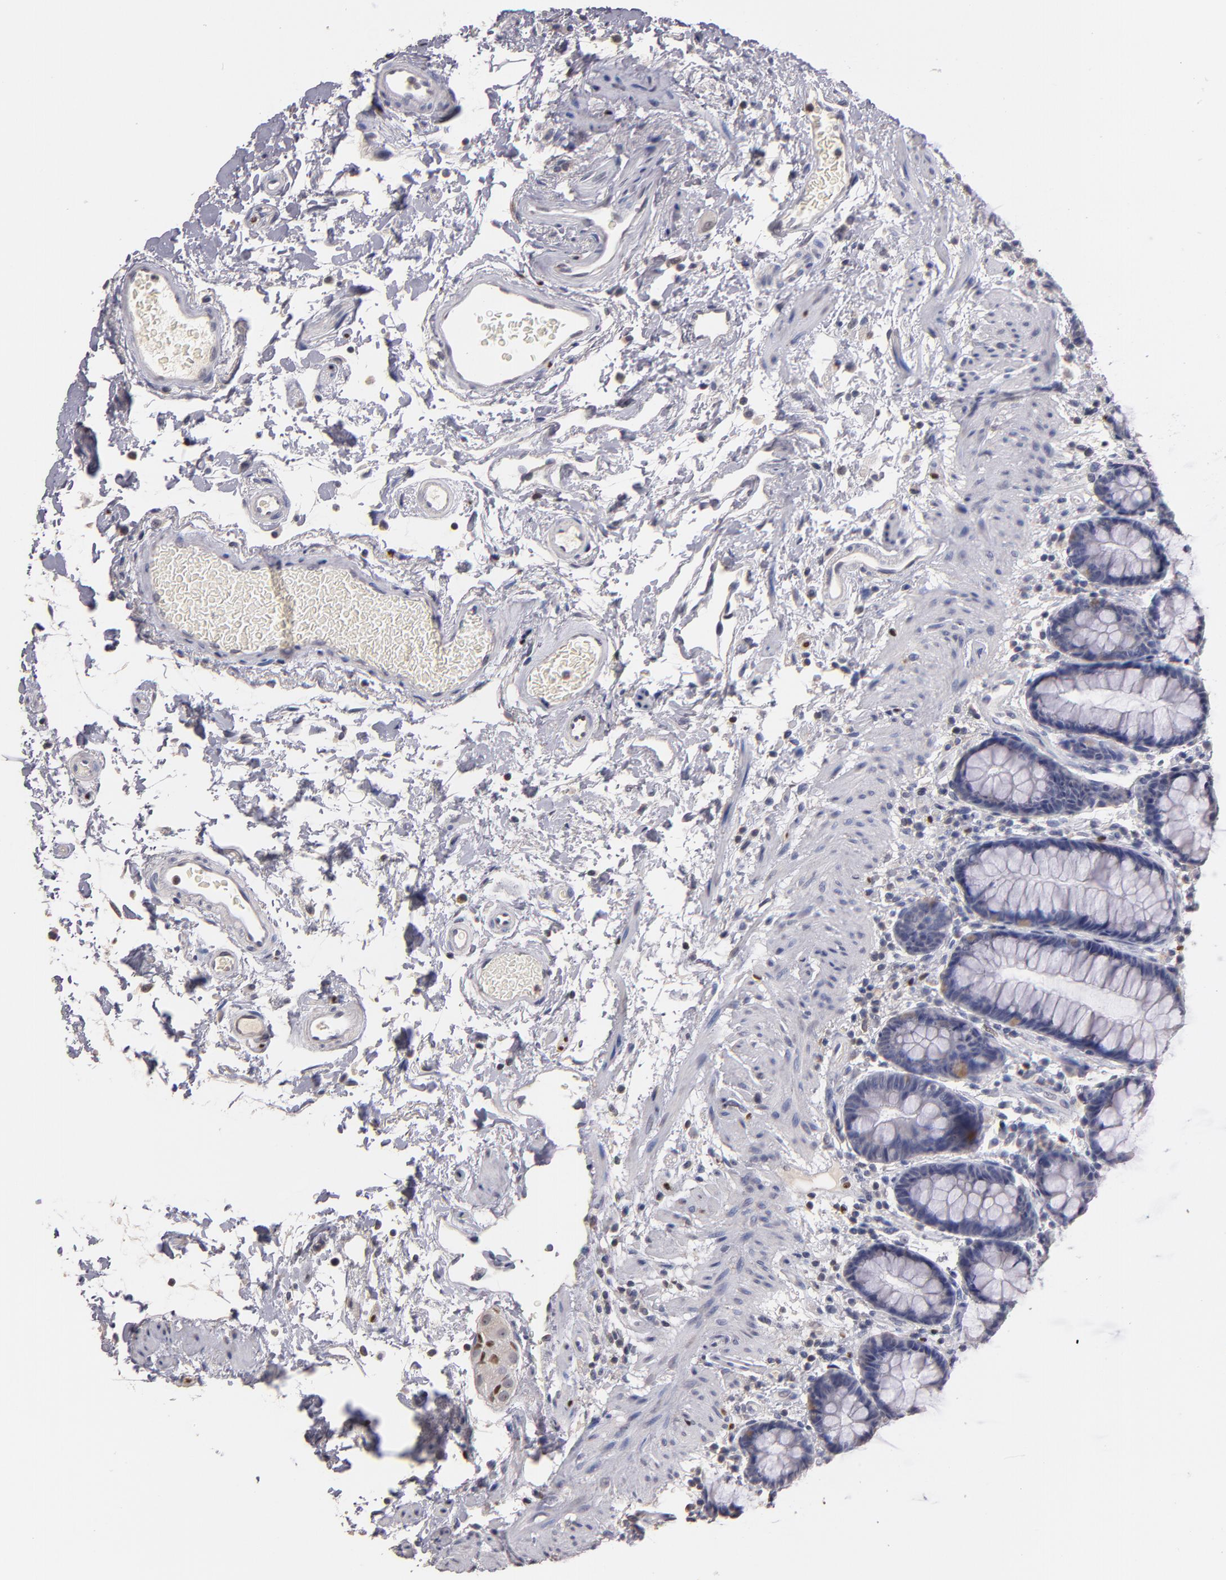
{"staining": {"intensity": "negative", "quantity": "none", "location": "none"}, "tissue": "rectum", "cell_type": "Glandular cells", "image_type": "normal", "snomed": [{"axis": "morphology", "description": "Normal tissue, NOS"}, {"axis": "topography", "description": "Rectum"}], "caption": "Protein analysis of benign rectum exhibits no significant staining in glandular cells. (IHC, brightfield microscopy, high magnification).", "gene": "SOX10", "patient": {"sex": "male", "age": 92}}